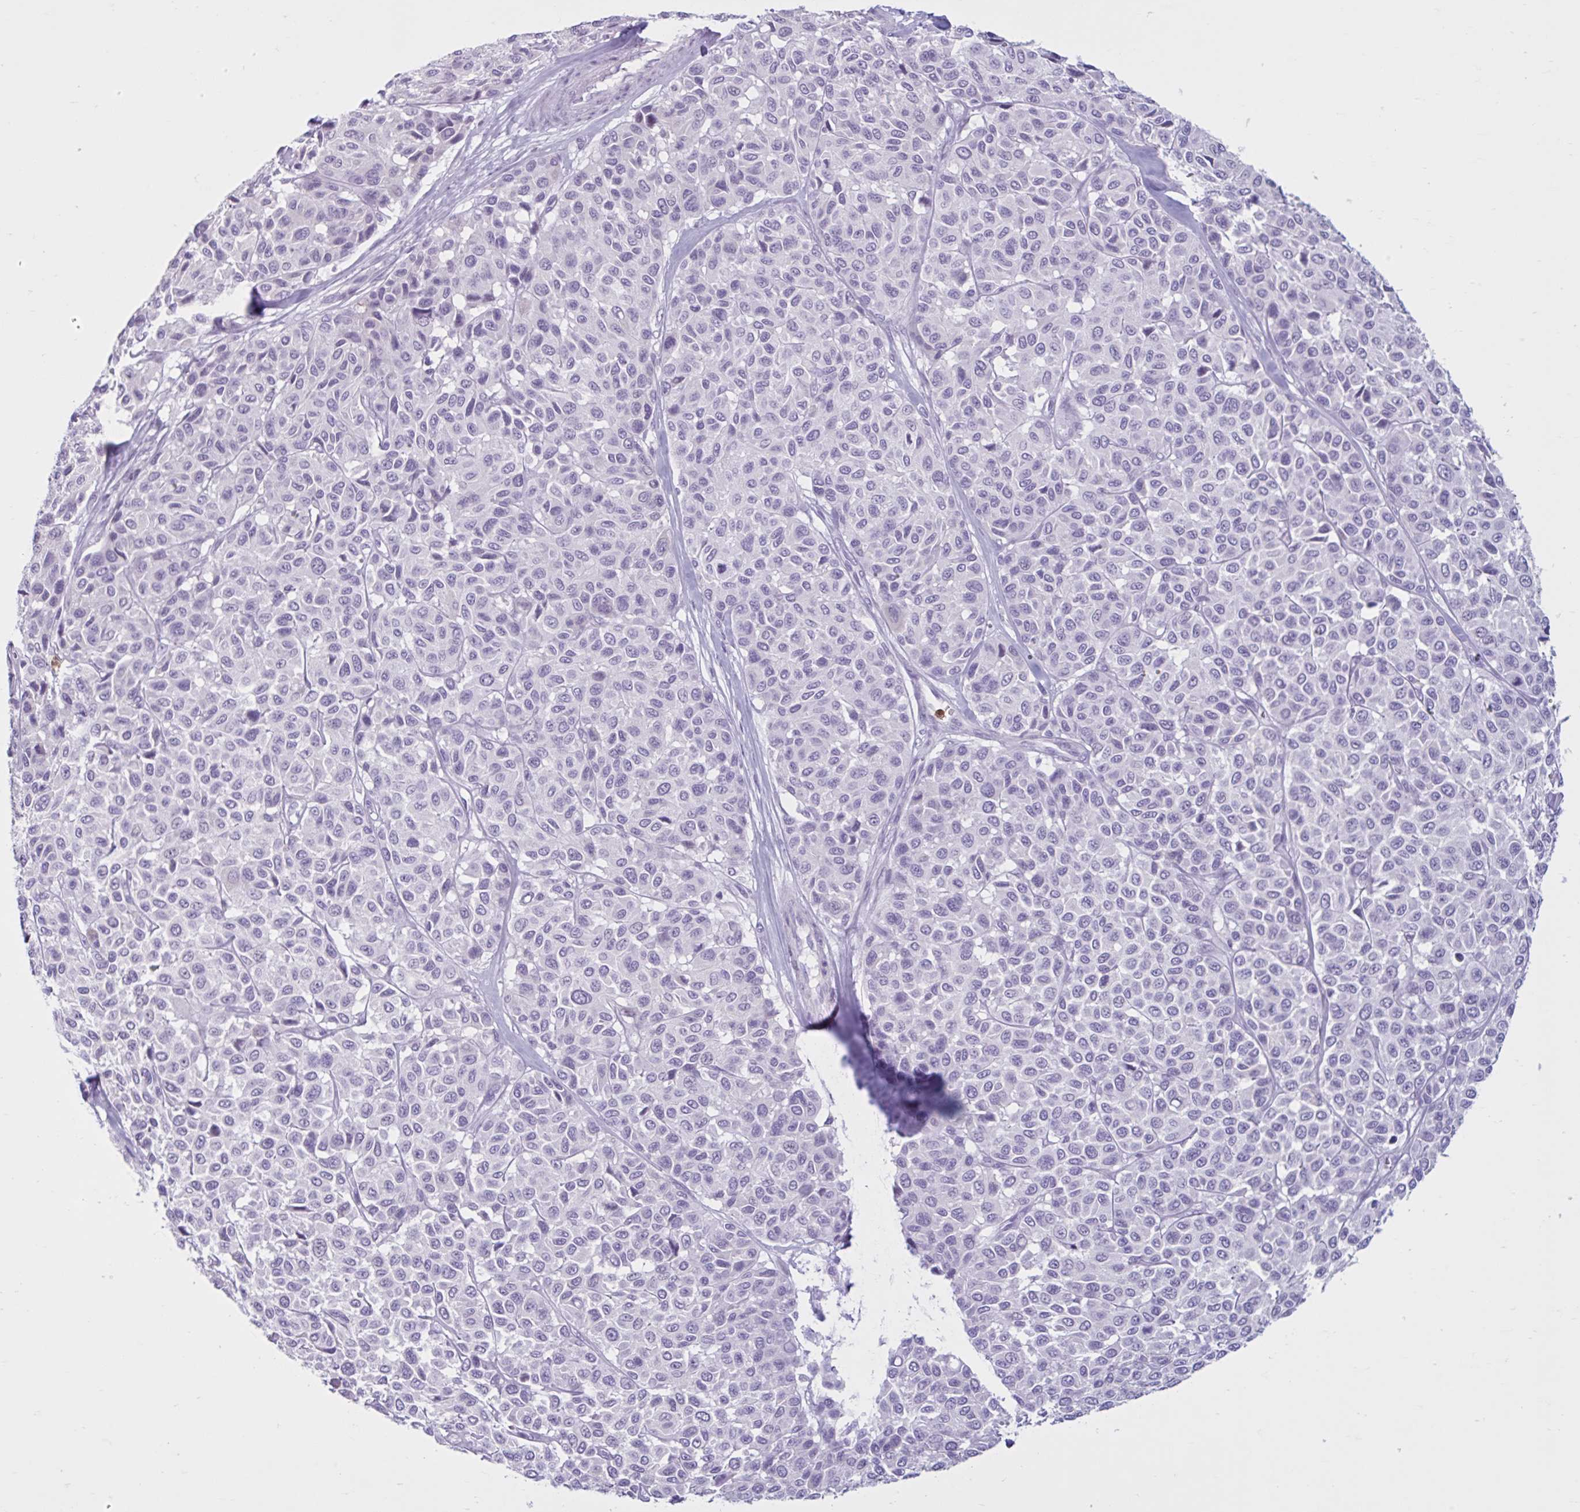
{"staining": {"intensity": "negative", "quantity": "none", "location": "none"}, "tissue": "melanoma", "cell_type": "Tumor cells", "image_type": "cancer", "snomed": [{"axis": "morphology", "description": "Malignant melanoma, NOS"}, {"axis": "topography", "description": "Skin"}], "caption": "Immunohistochemical staining of human melanoma demonstrates no significant staining in tumor cells.", "gene": "CEP120", "patient": {"sex": "female", "age": 66}}